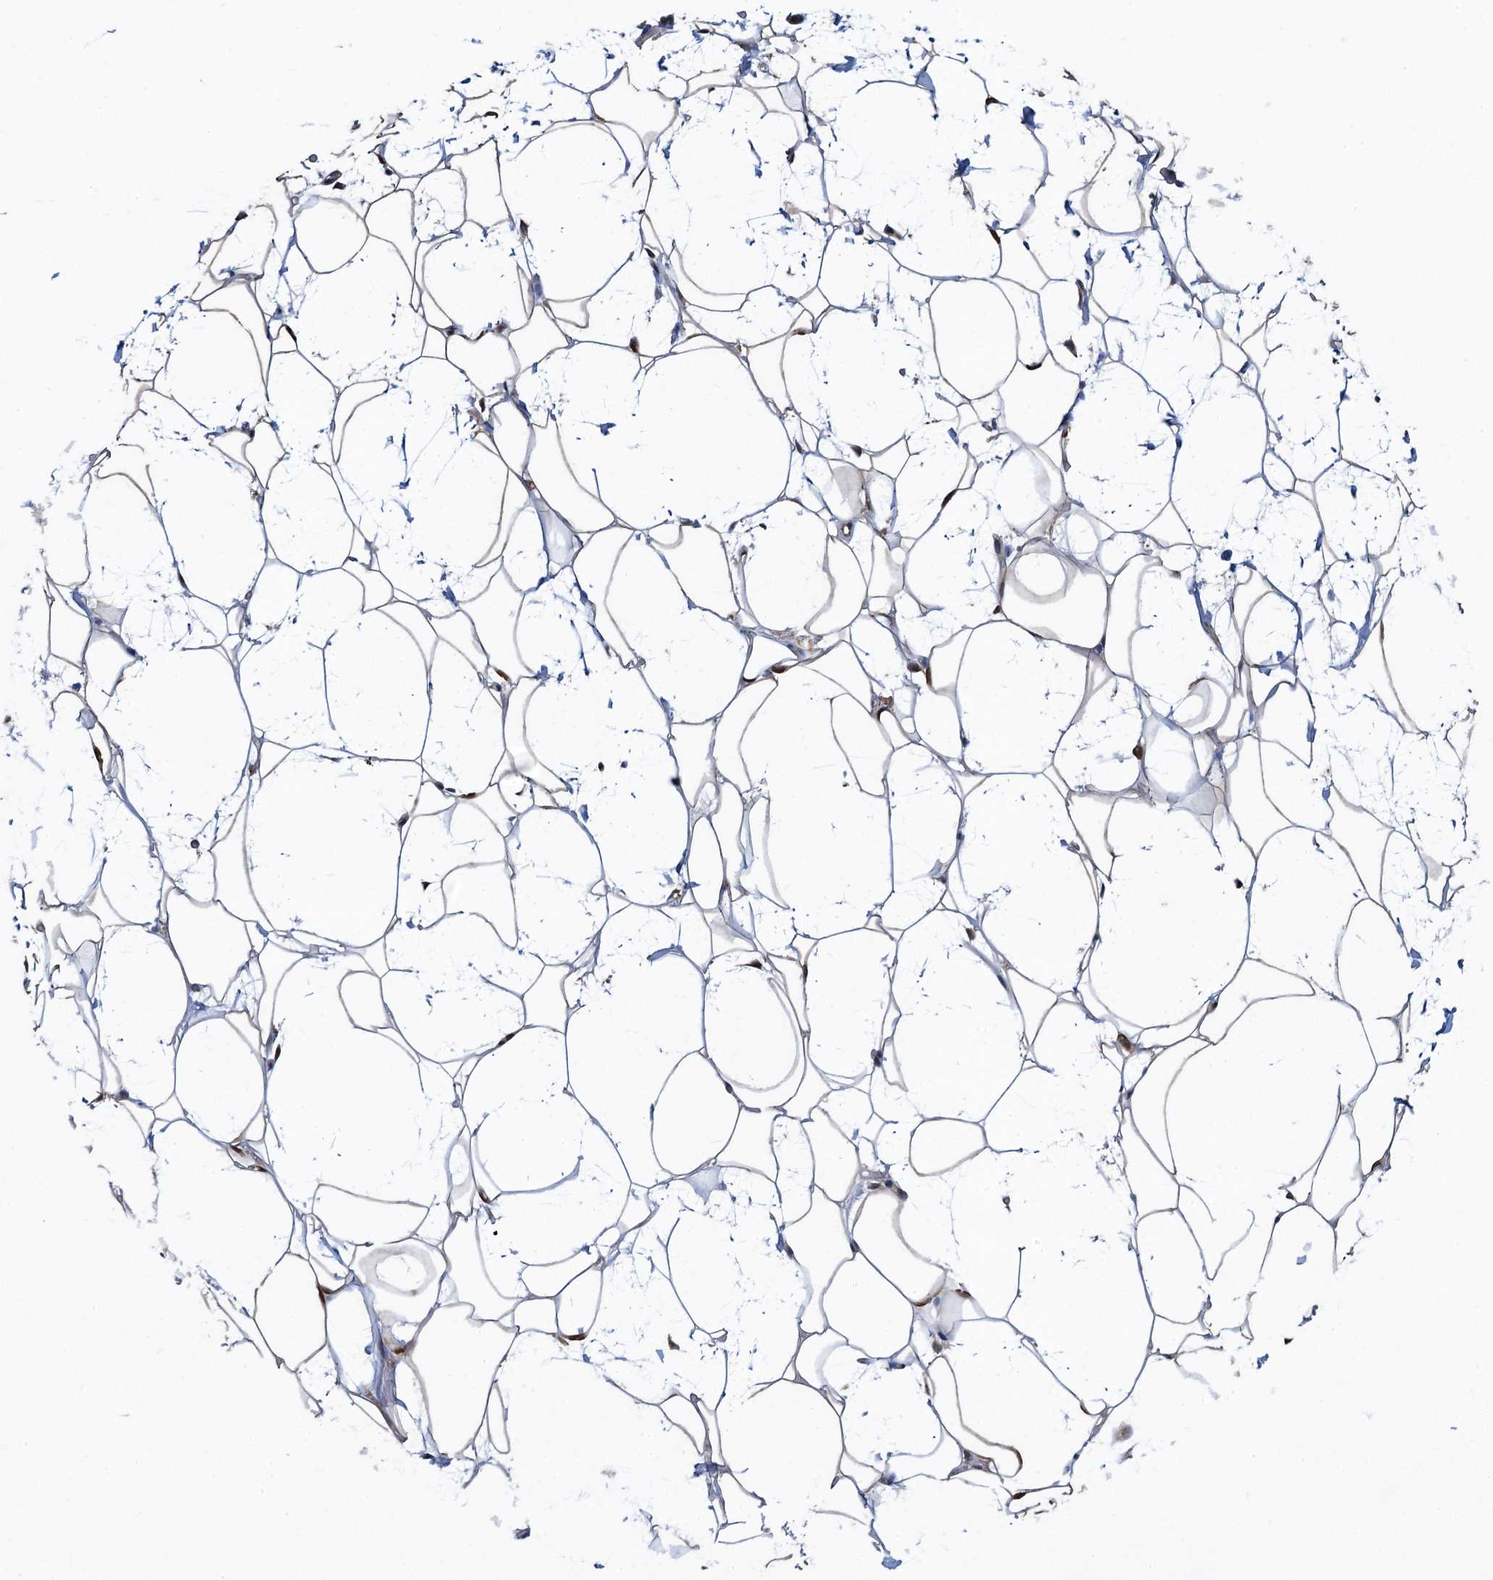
{"staining": {"intensity": "weak", "quantity": ">75%", "location": "cytoplasmic/membranous,nuclear"}, "tissue": "adipose tissue", "cell_type": "Adipocytes", "image_type": "normal", "snomed": [{"axis": "morphology", "description": "Normal tissue, NOS"}, {"axis": "topography", "description": "Breast"}], "caption": "This image shows IHC staining of unremarkable adipose tissue, with low weak cytoplasmic/membranous,nuclear staining in about >75% of adipocytes.", "gene": "ATOSA", "patient": {"sex": "female", "age": 26}}